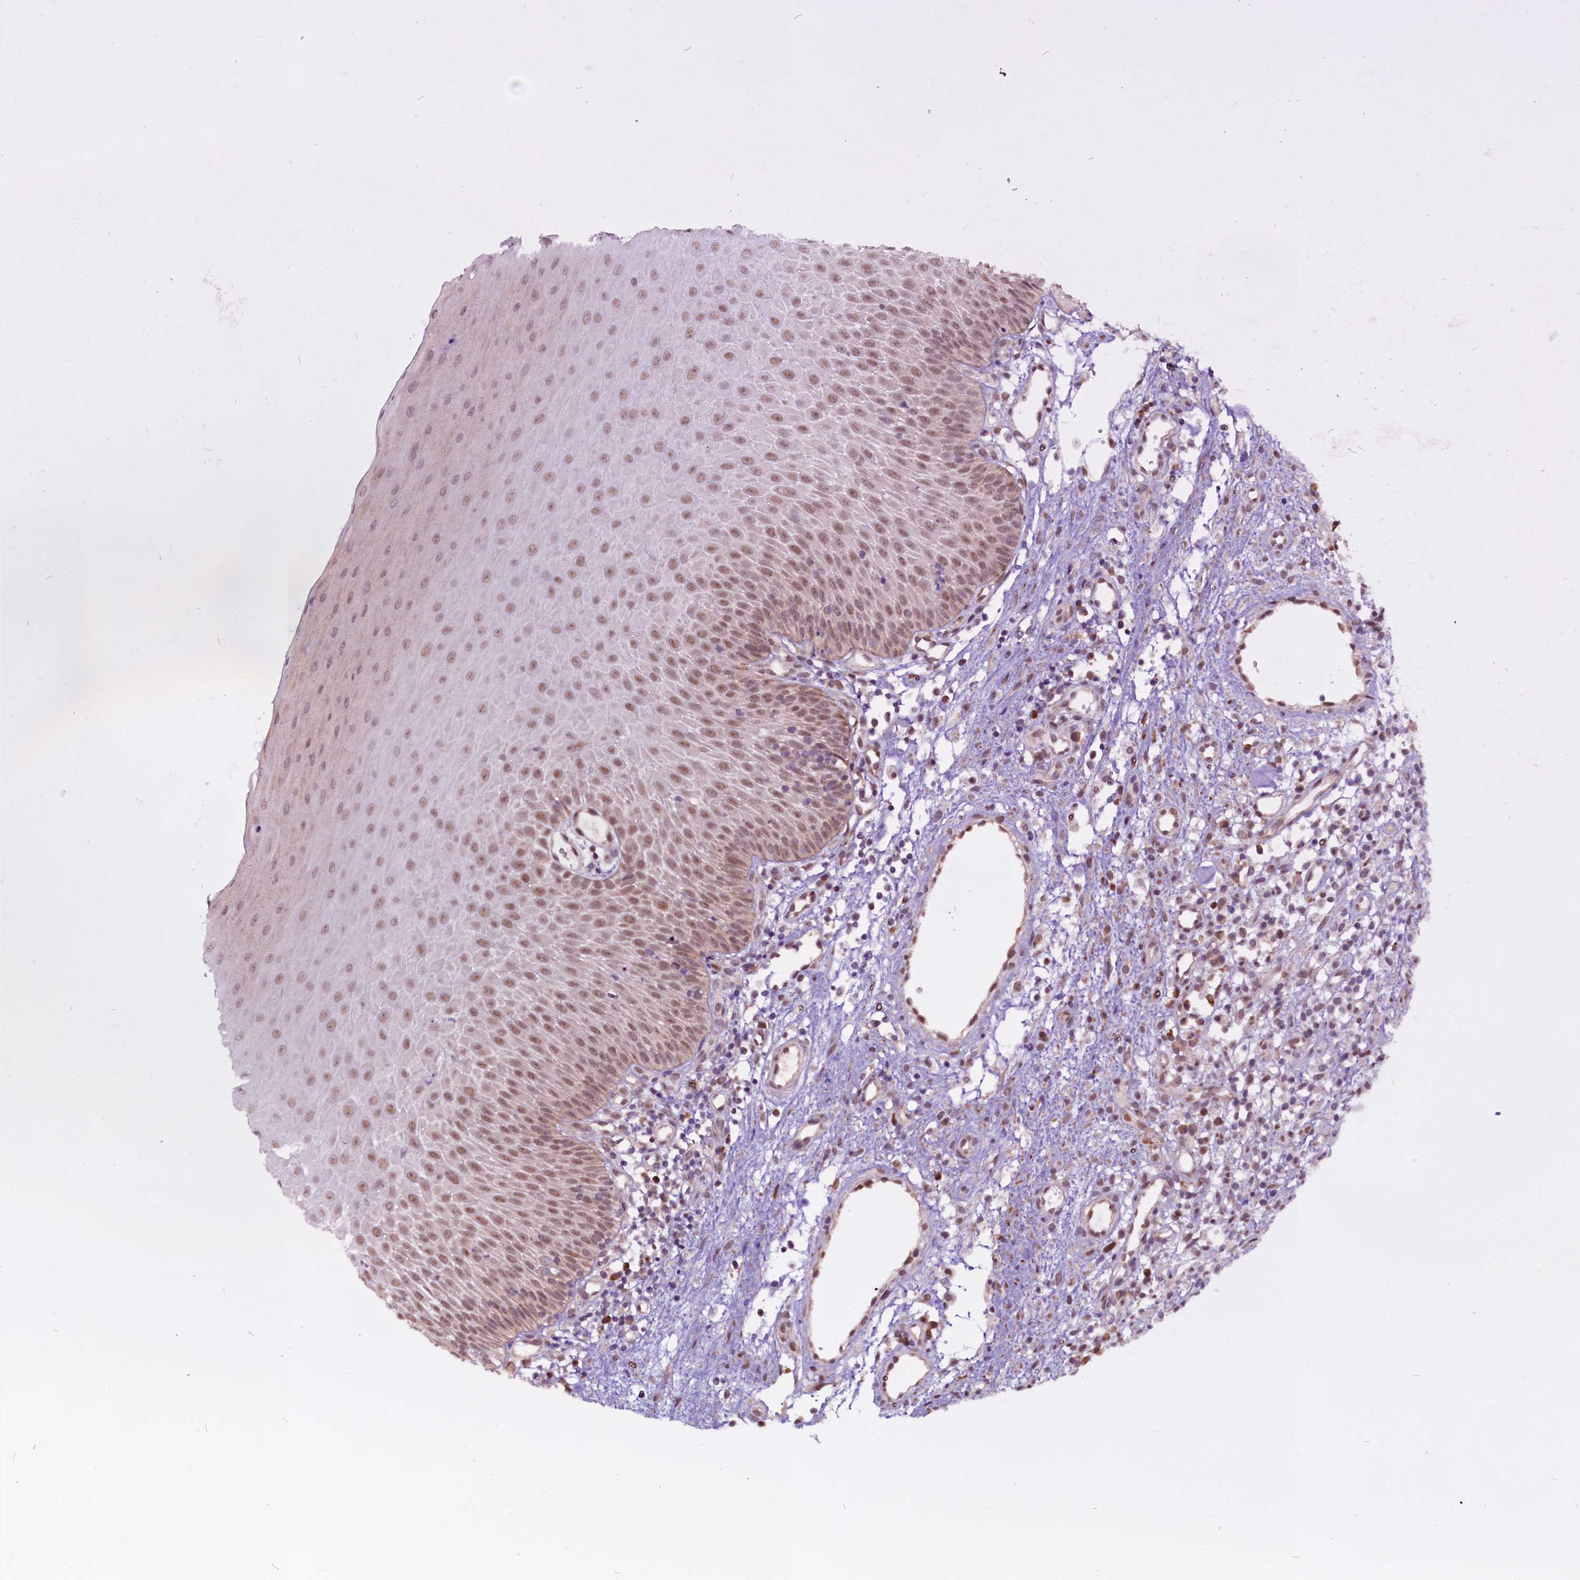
{"staining": {"intensity": "moderate", "quantity": ">75%", "location": "nuclear"}, "tissue": "oral mucosa", "cell_type": "Squamous epithelial cells", "image_type": "normal", "snomed": [{"axis": "morphology", "description": "Normal tissue, NOS"}, {"axis": "topography", "description": "Oral tissue"}], "caption": "Protein staining of benign oral mucosa shows moderate nuclear staining in about >75% of squamous epithelial cells. The staining was performed using DAB, with brown indicating positive protein expression. Nuclei are stained blue with hematoxylin.", "gene": "RPUSD2", "patient": {"sex": "female", "age": 13}}